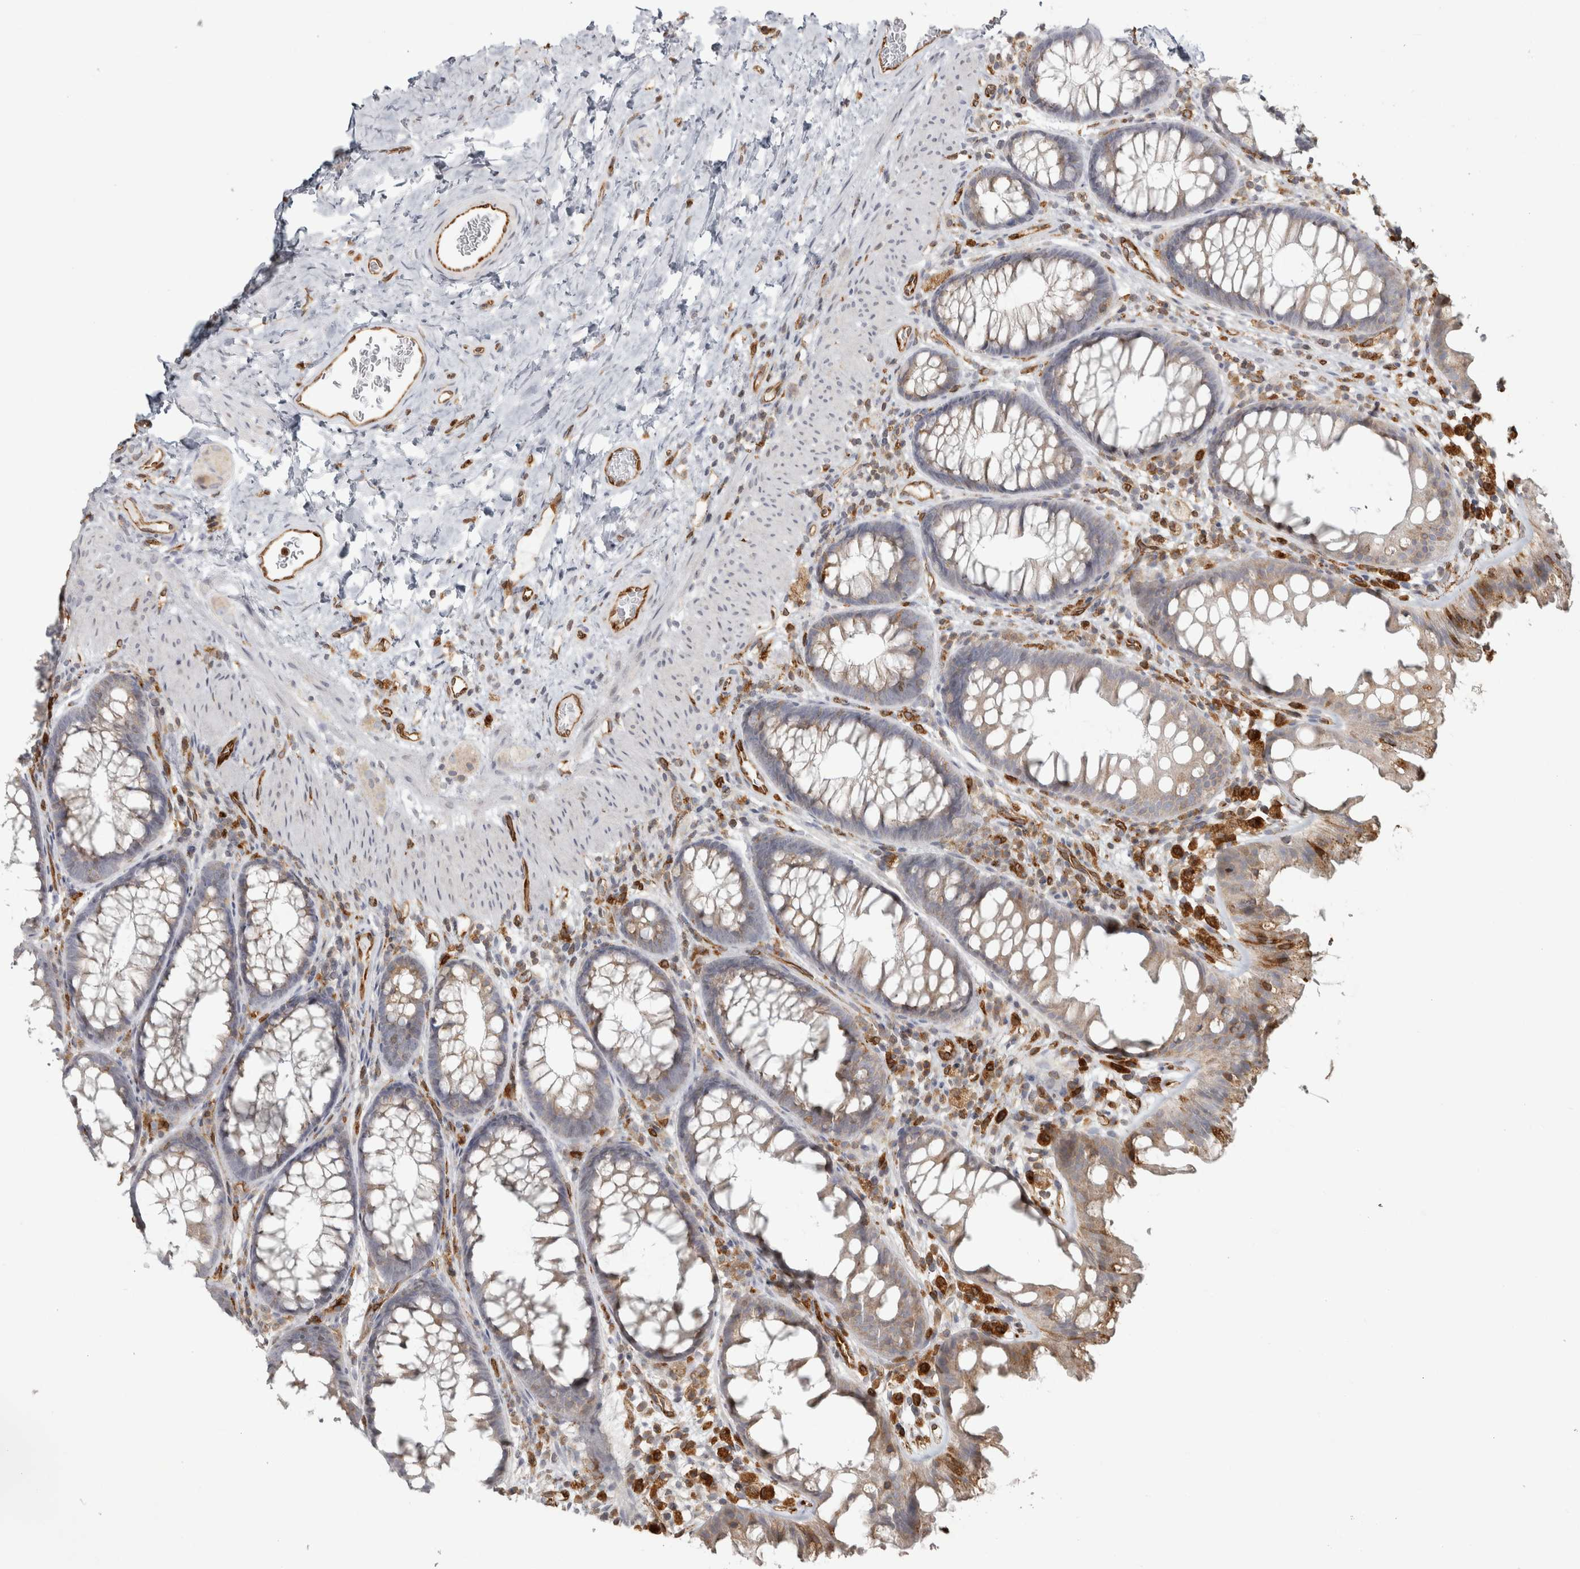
{"staining": {"intensity": "moderate", "quantity": ">75%", "location": "cytoplasmic/membranous"}, "tissue": "colon", "cell_type": "Endothelial cells", "image_type": "normal", "snomed": [{"axis": "morphology", "description": "Normal tissue, NOS"}, {"axis": "topography", "description": "Colon"}], "caption": "Endothelial cells demonstrate medium levels of moderate cytoplasmic/membranous positivity in about >75% of cells in normal human colon.", "gene": "HLA", "patient": {"sex": "female", "age": 62}}